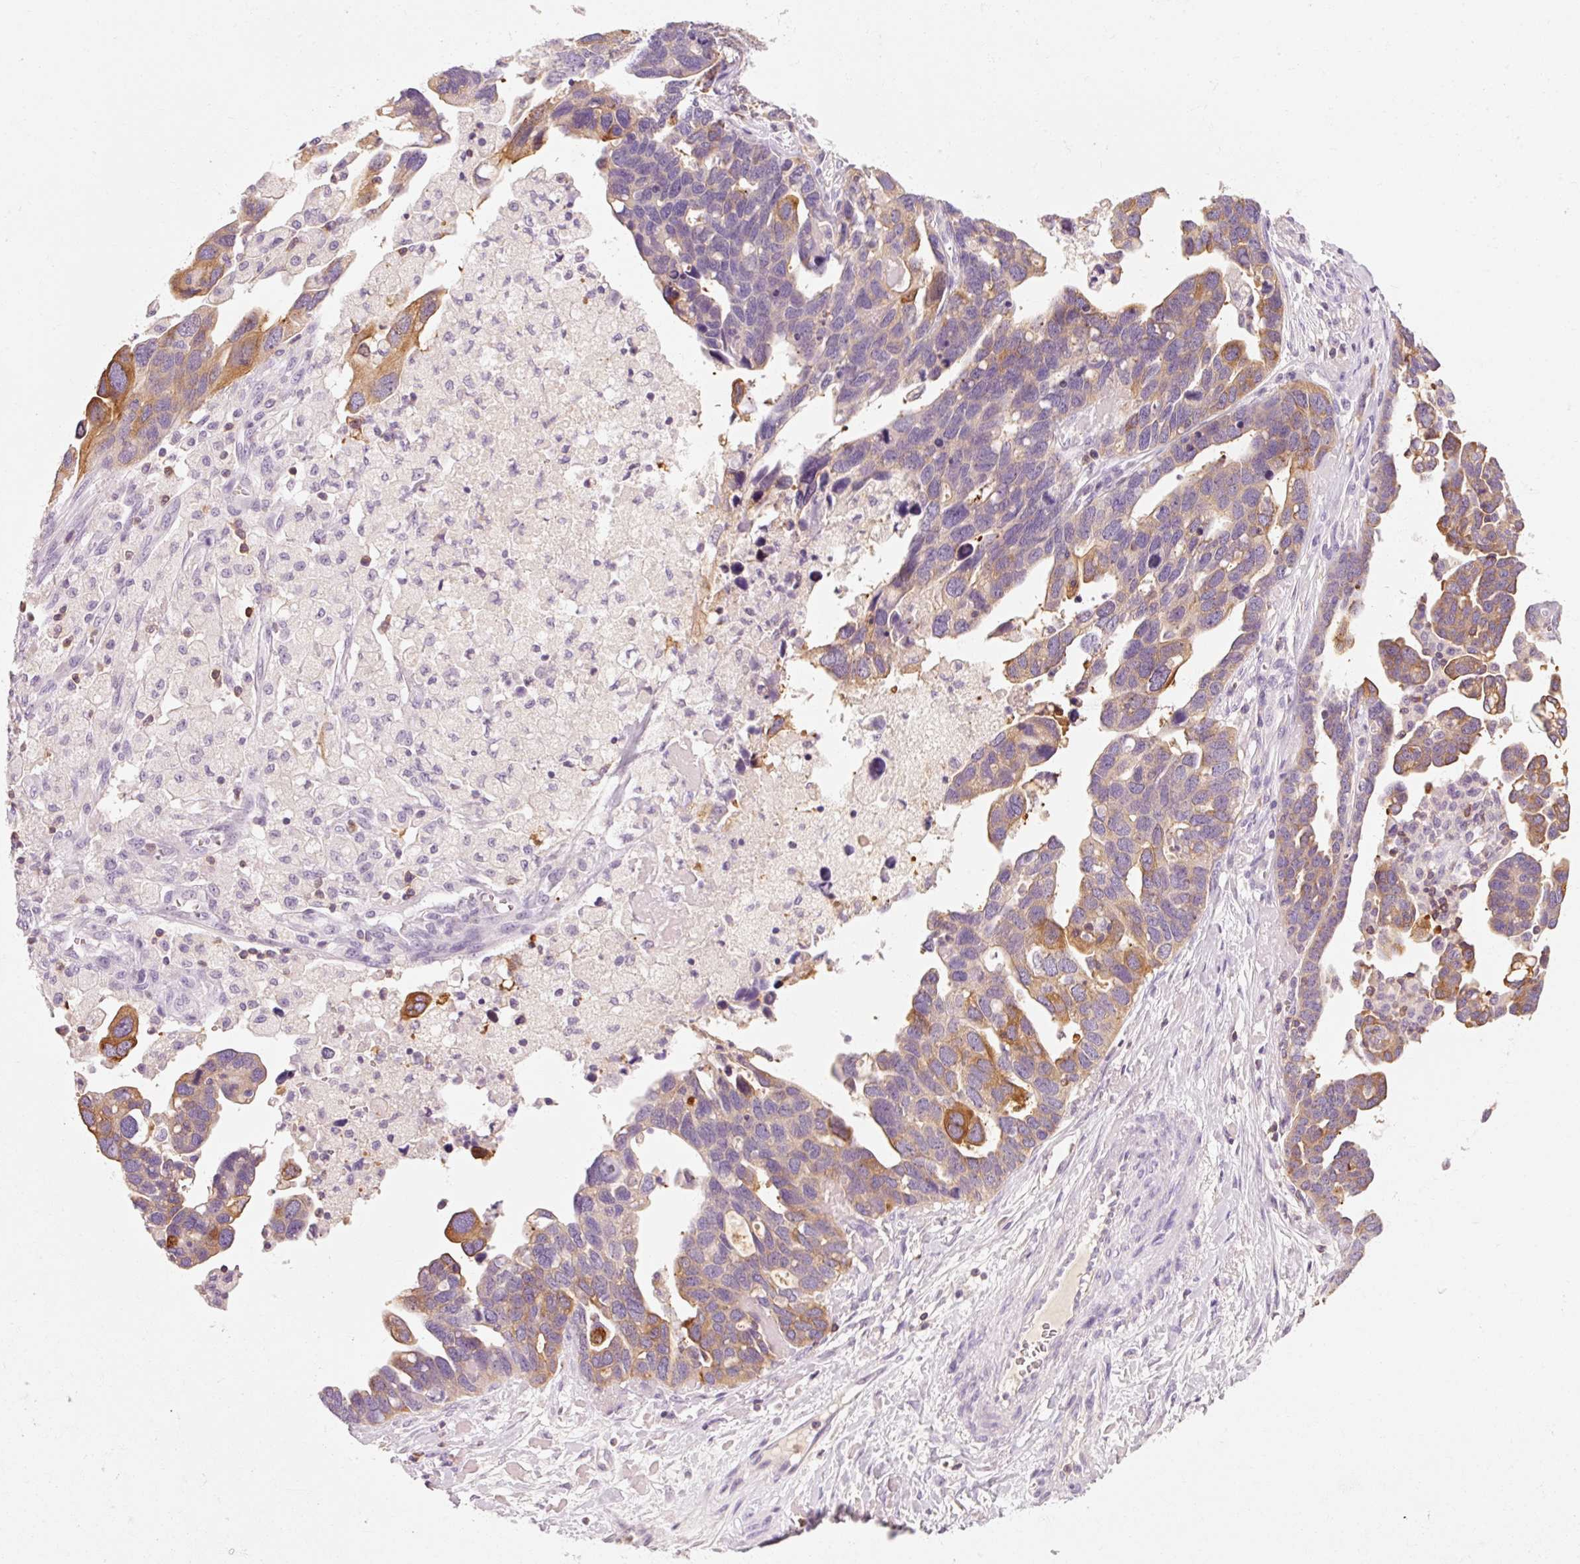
{"staining": {"intensity": "moderate", "quantity": "25%-75%", "location": "cytoplasmic/membranous"}, "tissue": "ovarian cancer", "cell_type": "Tumor cells", "image_type": "cancer", "snomed": [{"axis": "morphology", "description": "Cystadenocarcinoma, serous, NOS"}, {"axis": "topography", "description": "Ovary"}], "caption": "Immunohistochemistry (DAB (3,3'-diaminobenzidine)) staining of ovarian cancer exhibits moderate cytoplasmic/membranous protein expression in about 25%-75% of tumor cells.", "gene": "OR8K1", "patient": {"sex": "female", "age": 54}}